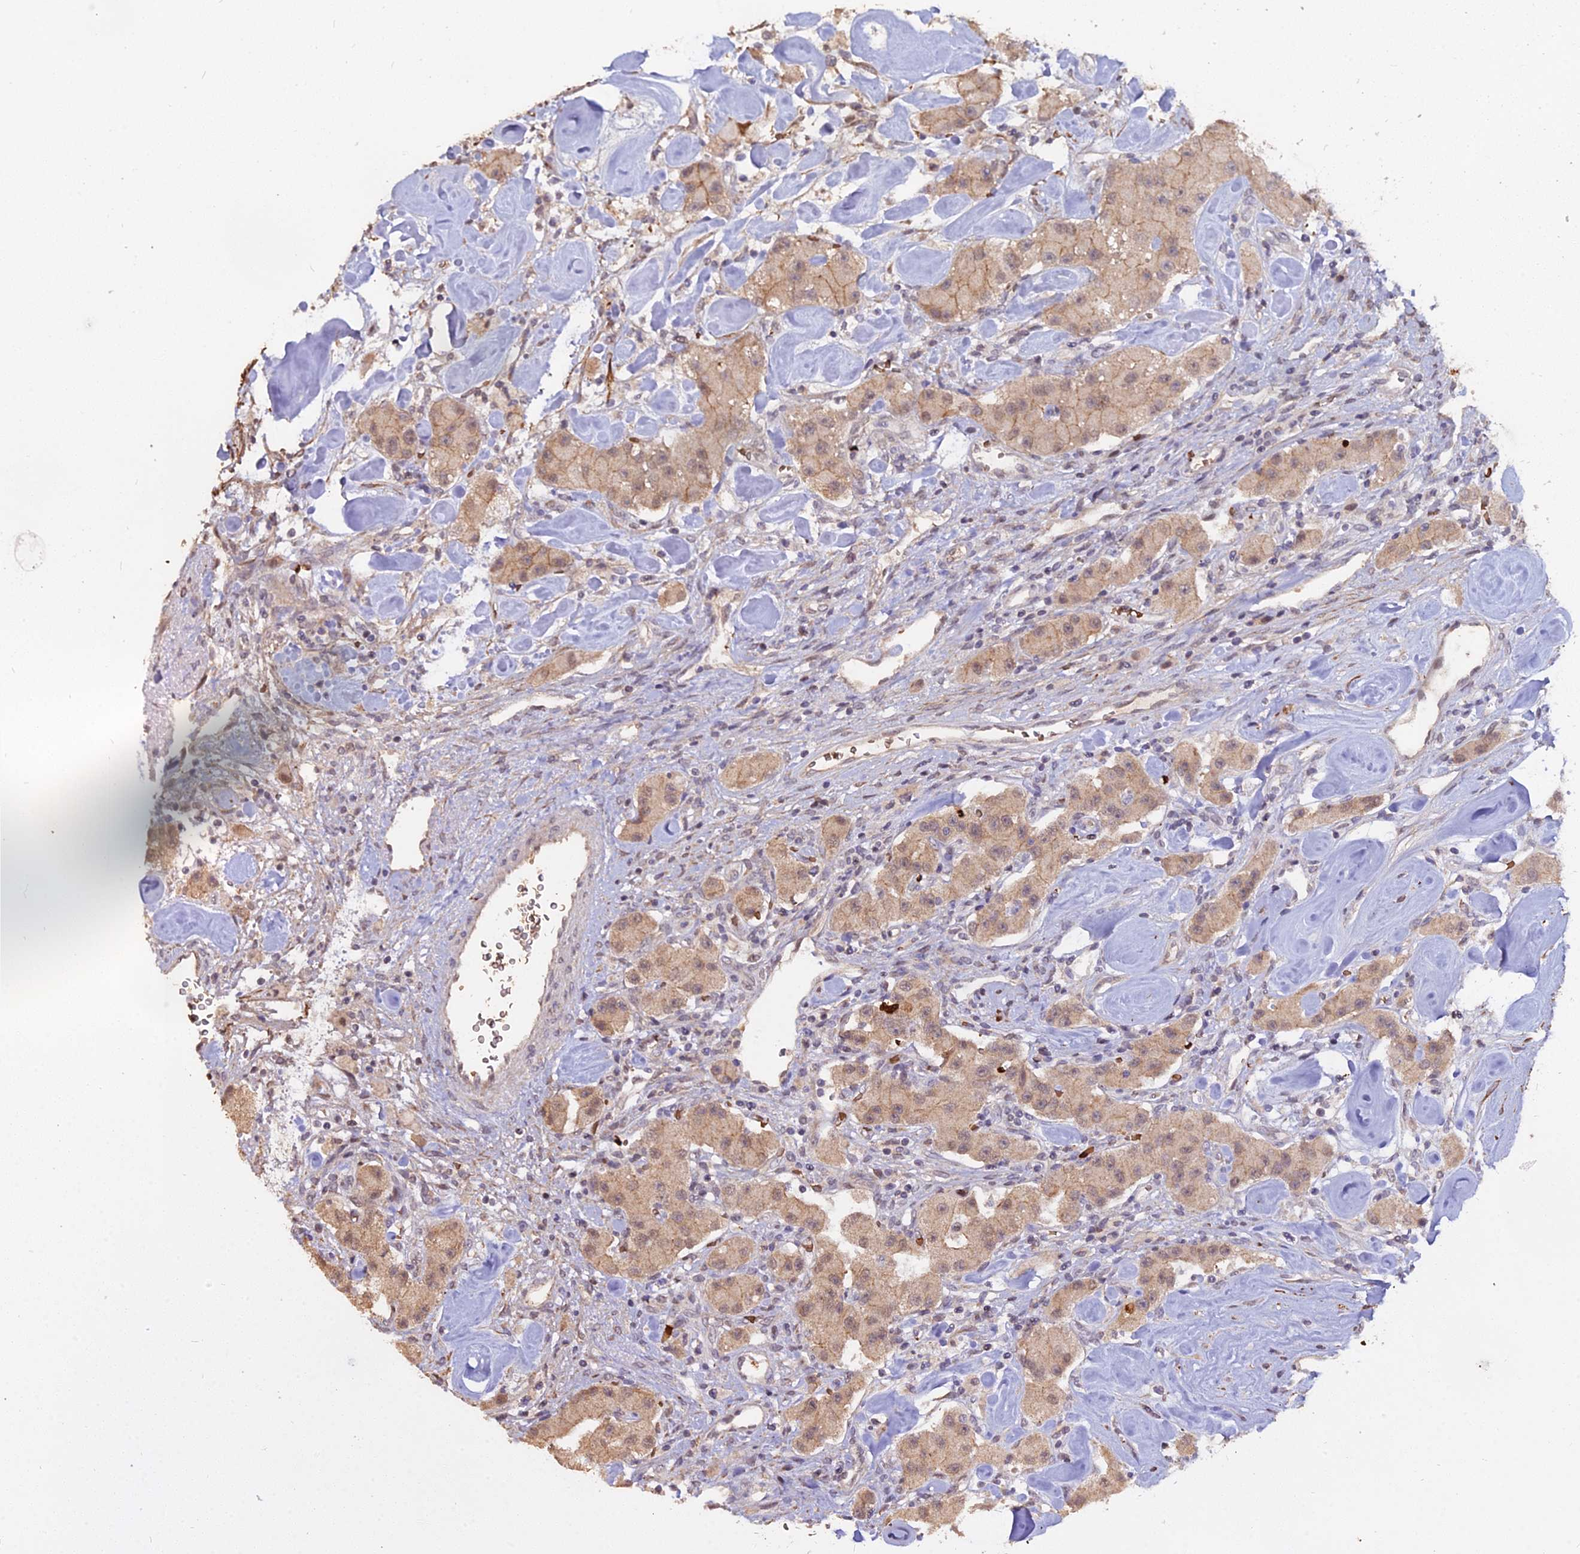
{"staining": {"intensity": "moderate", "quantity": ">75%", "location": "cytoplasmic/membranous,nuclear"}, "tissue": "carcinoid", "cell_type": "Tumor cells", "image_type": "cancer", "snomed": [{"axis": "morphology", "description": "Carcinoid, malignant, NOS"}, {"axis": "topography", "description": "Pancreas"}], "caption": "High-magnification brightfield microscopy of carcinoid stained with DAB (brown) and counterstained with hematoxylin (blue). tumor cells exhibit moderate cytoplasmic/membranous and nuclear expression is seen in about>75% of cells. The staining was performed using DAB (3,3'-diaminobenzidine), with brown indicating positive protein expression. Nuclei are stained blue with hematoxylin.", "gene": "ZDBF2", "patient": {"sex": "male", "age": 41}}